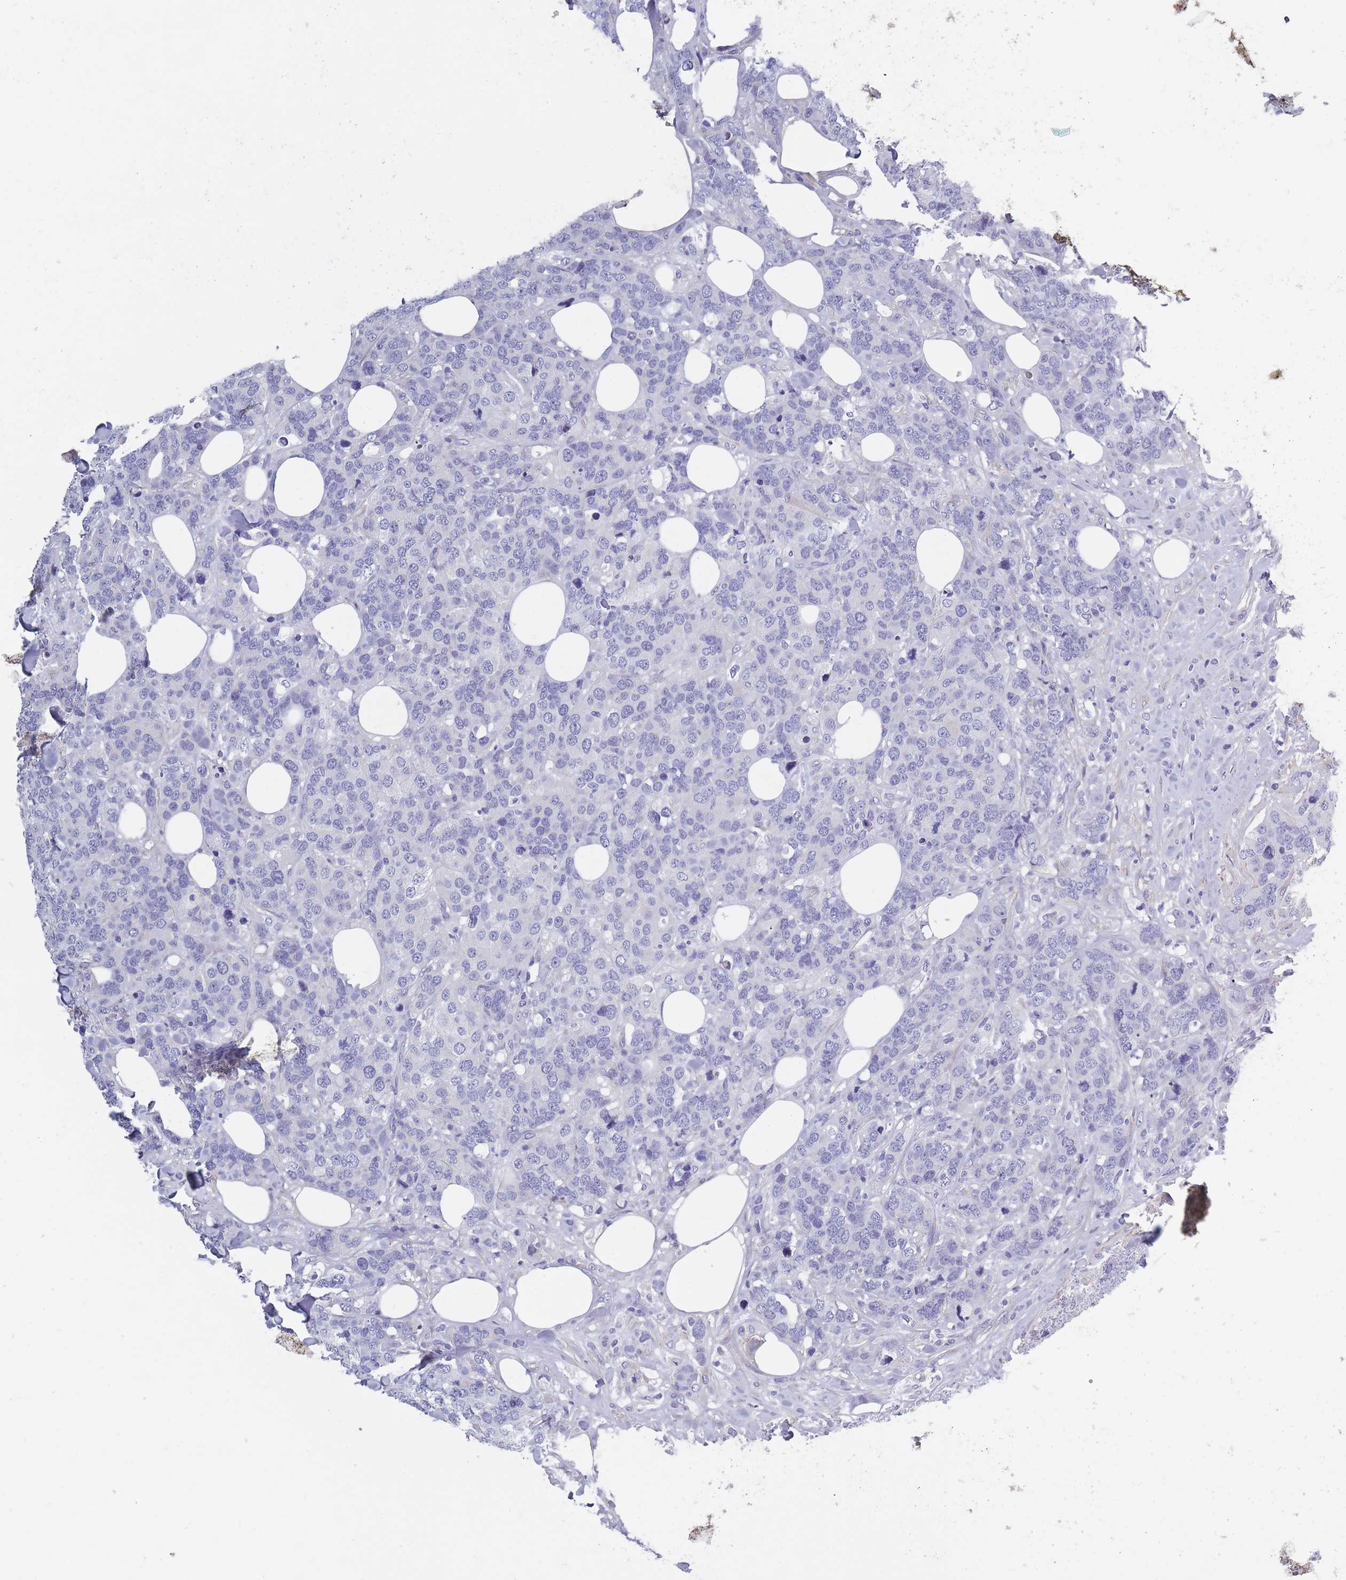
{"staining": {"intensity": "negative", "quantity": "none", "location": "none"}, "tissue": "breast cancer", "cell_type": "Tumor cells", "image_type": "cancer", "snomed": [{"axis": "morphology", "description": "Lobular carcinoma"}, {"axis": "topography", "description": "Breast"}], "caption": "High power microscopy histopathology image of an immunohistochemistry (IHC) photomicrograph of breast cancer, revealing no significant staining in tumor cells.", "gene": "OR4C5", "patient": {"sex": "female", "age": 59}}